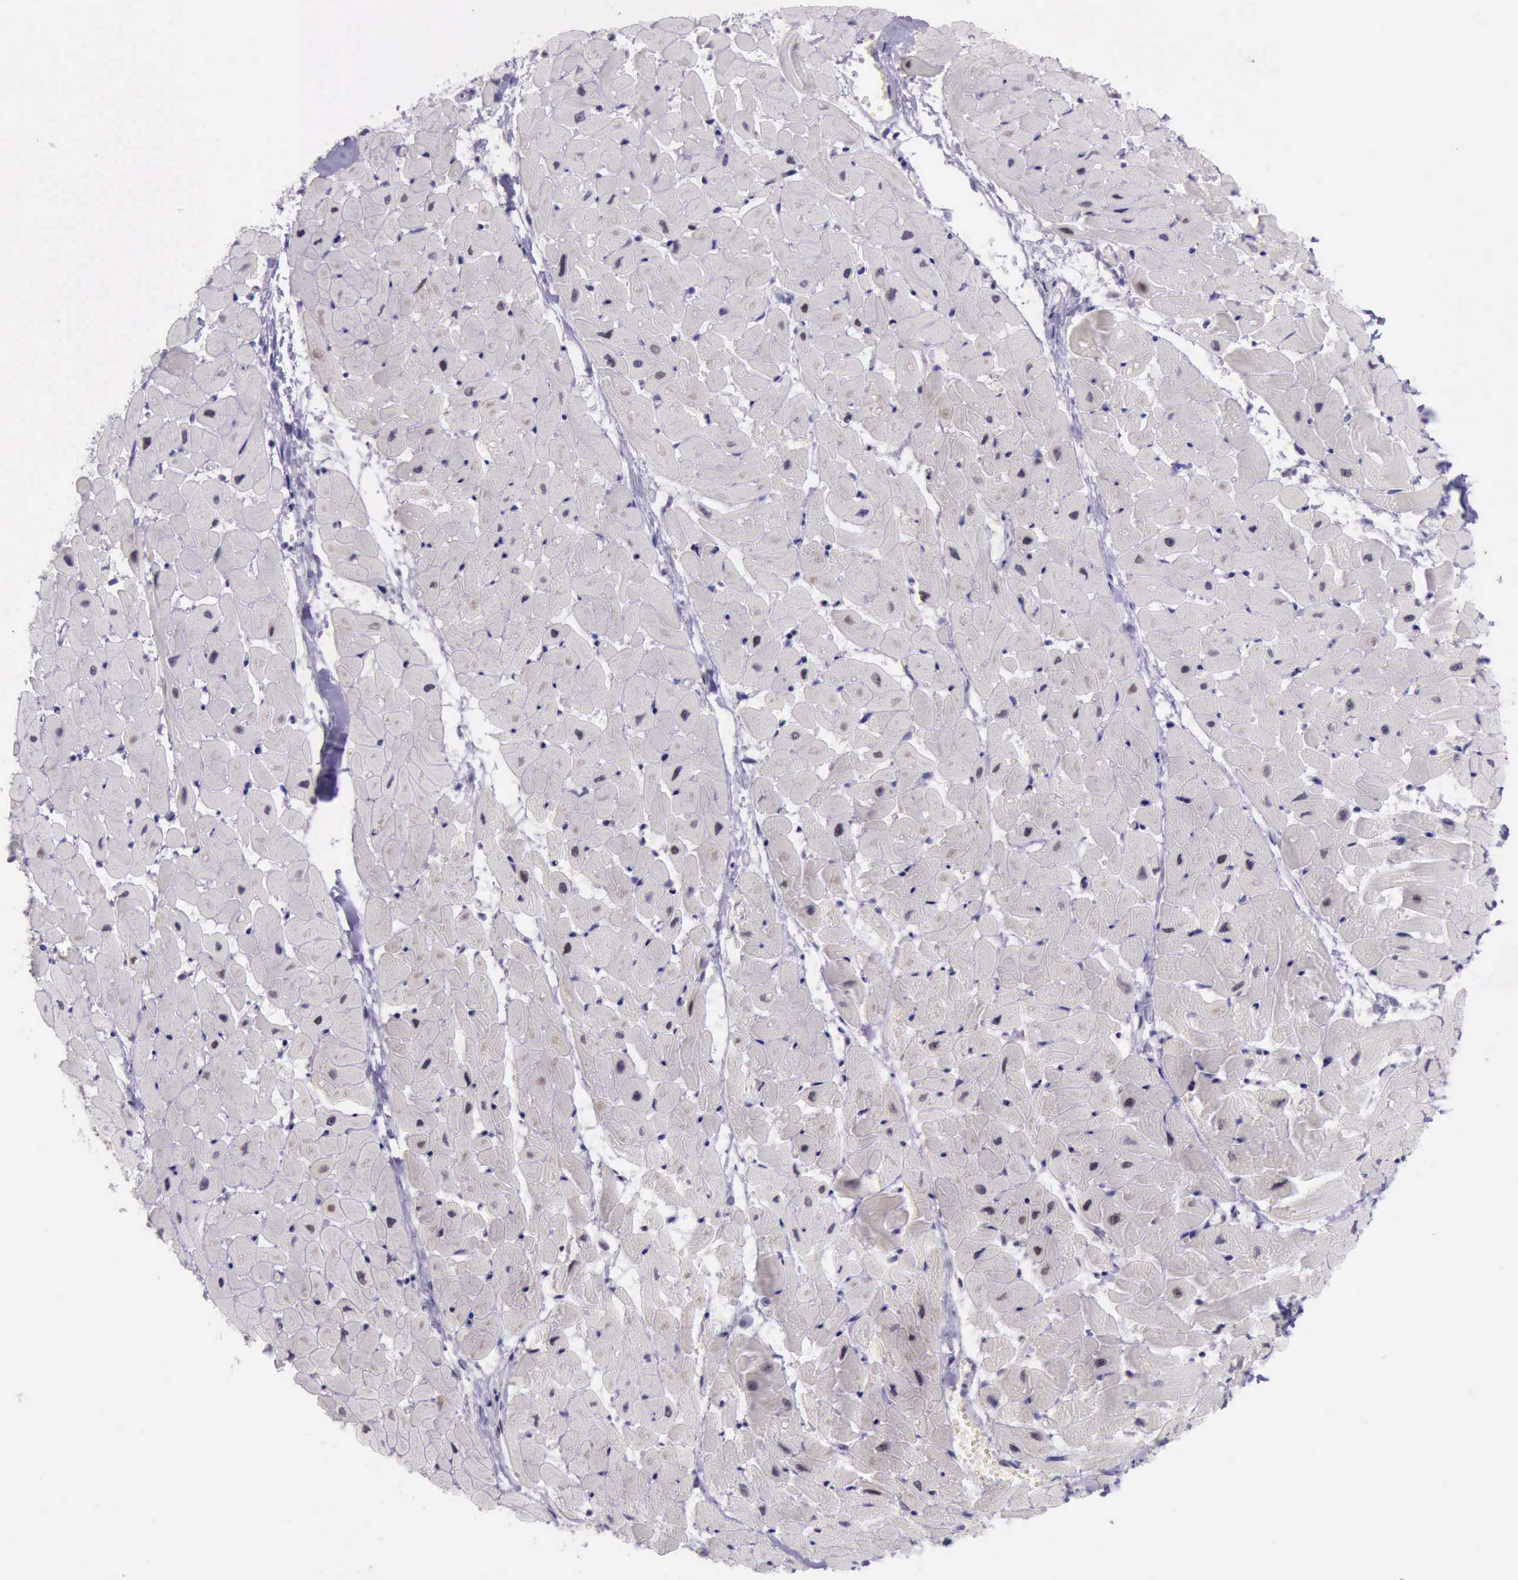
{"staining": {"intensity": "negative", "quantity": "none", "location": "none"}, "tissue": "heart muscle", "cell_type": "Cardiomyocytes", "image_type": "normal", "snomed": [{"axis": "morphology", "description": "Normal tissue, NOS"}, {"axis": "topography", "description": "Heart"}], "caption": "IHC of normal human heart muscle demonstrates no staining in cardiomyocytes. (DAB (3,3'-diaminobenzidine) IHC visualized using brightfield microscopy, high magnification).", "gene": "PARP1", "patient": {"sex": "female", "age": 19}}